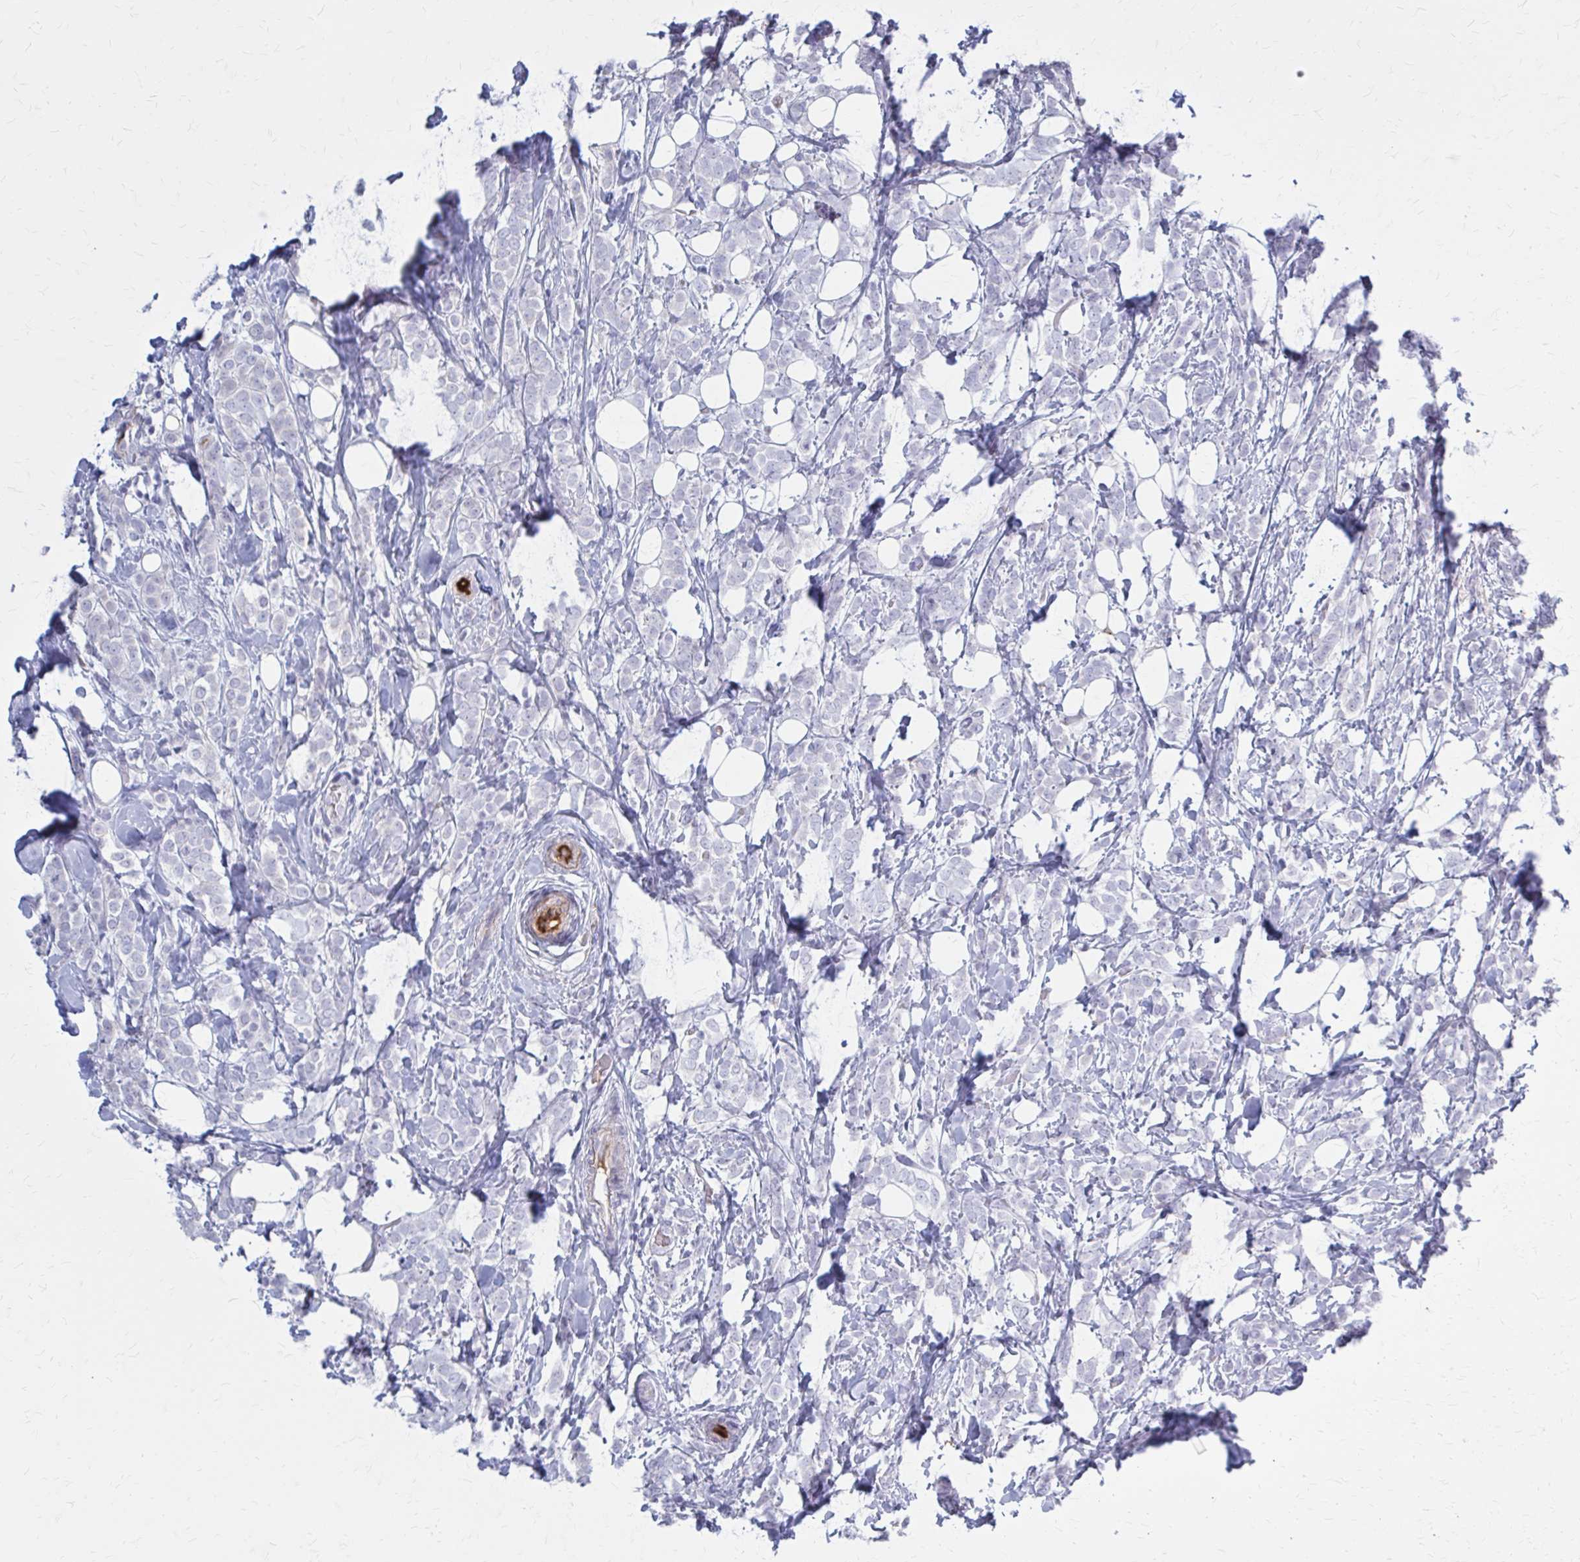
{"staining": {"intensity": "negative", "quantity": "none", "location": "none"}, "tissue": "breast cancer", "cell_type": "Tumor cells", "image_type": "cancer", "snomed": [{"axis": "morphology", "description": "Lobular carcinoma"}, {"axis": "topography", "description": "Breast"}], "caption": "Immunohistochemistry (IHC) of breast cancer exhibits no positivity in tumor cells.", "gene": "SERPIND1", "patient": {"sex": "female", "age": 49}}